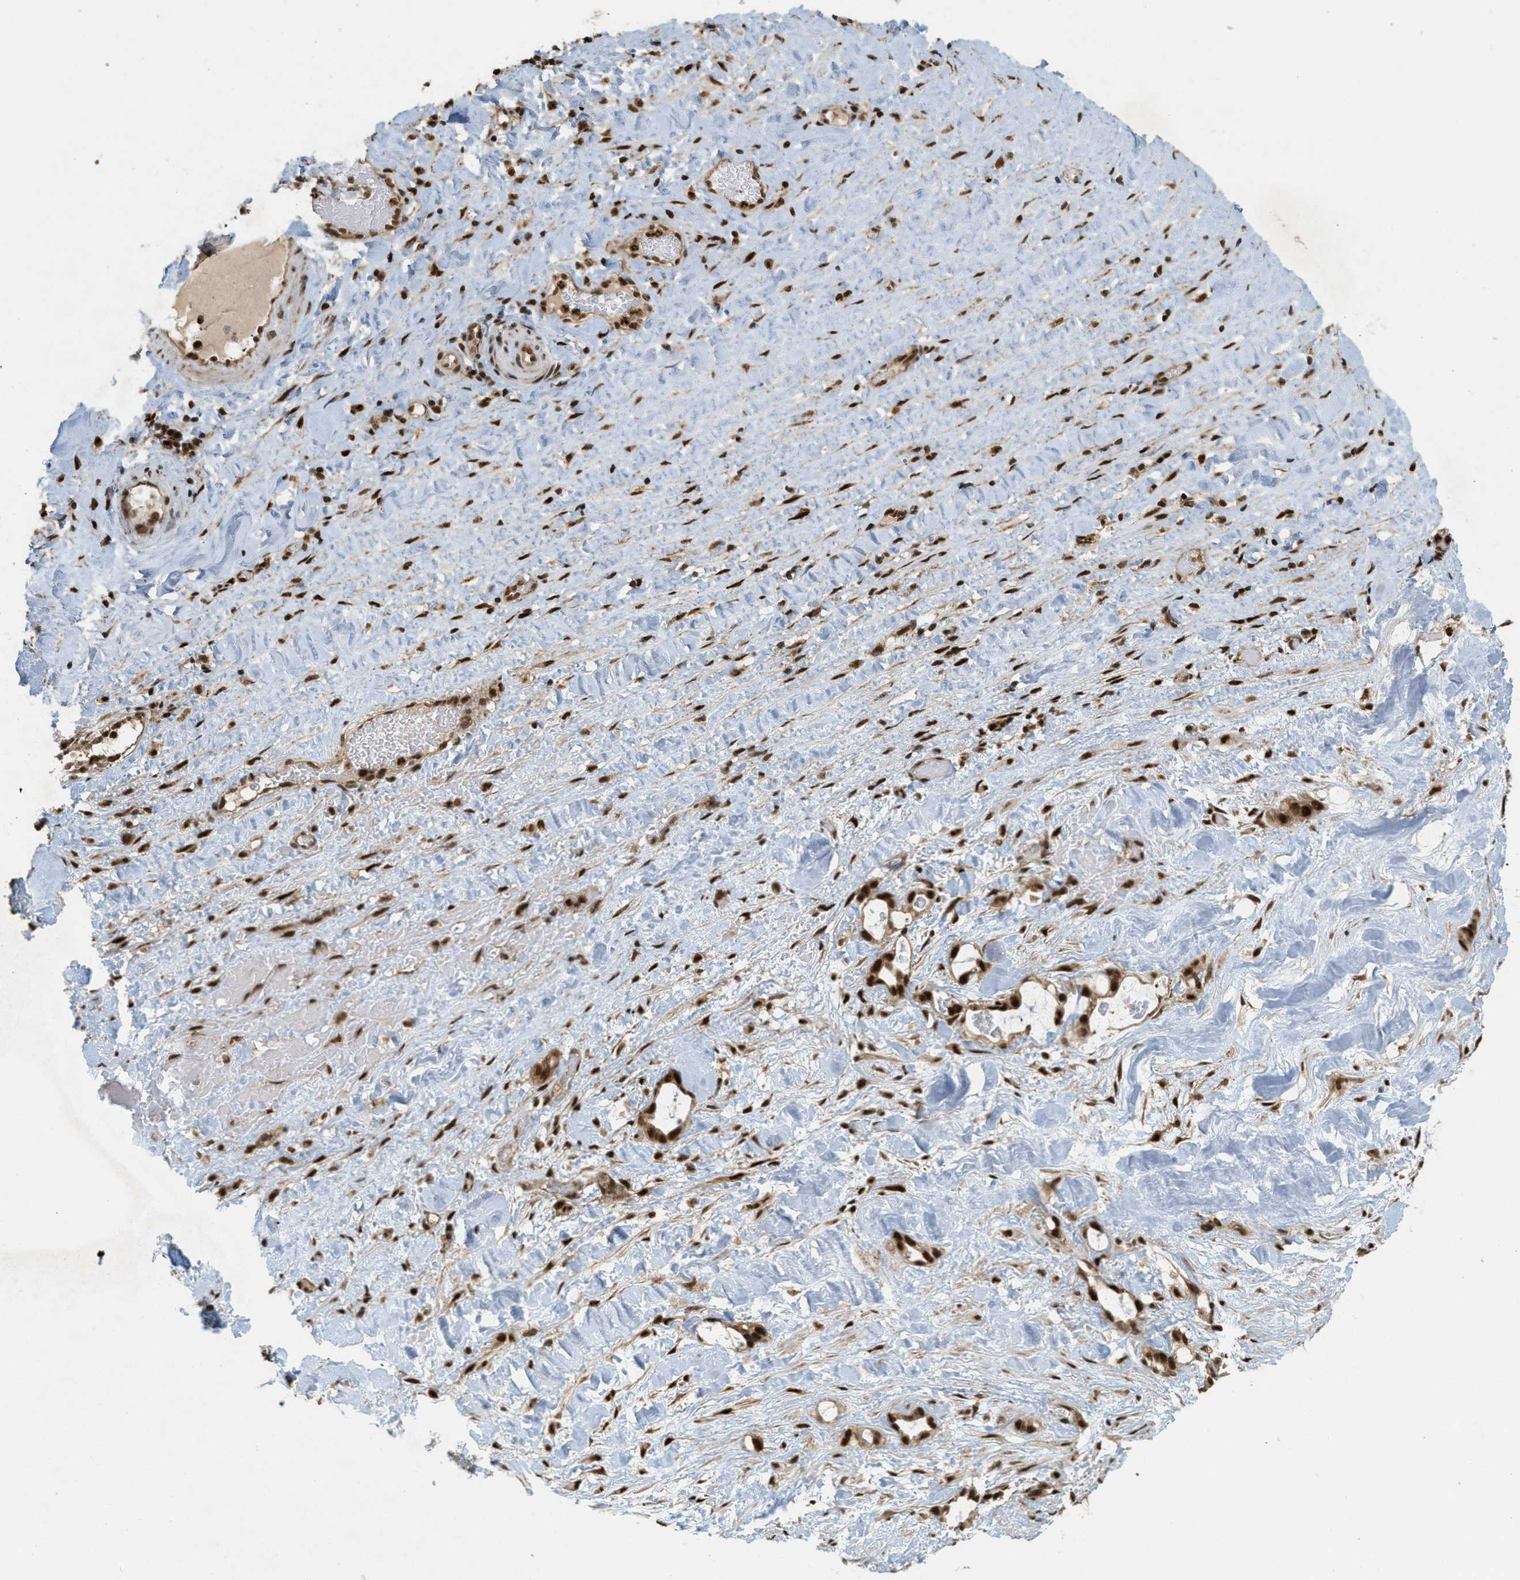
{"staining": {"intensity": "strong", "quantity": ">75%", "location": "cytoplasmic/membranous,nuclear"}, "tissue": "liver cancer", "cell_type": "Tumor cells", "image_type": "cancer", "snomed": [{"axis": "morphology", "description": "Cholangiocarcinoma"}, {"axis": "topography", "description": "Liver"}], "caption": "This micrograph demonstrates liver cancer stained with immunohistochemistry (IHC) to label a protein in brown. The cytoplasmic/membranous and nuclear of tumor cells show strong positivity for the protein. Nuclei are counter-stained blue.", "gene": "TLK1", "patient": {"sex": "female", "age": 65}}